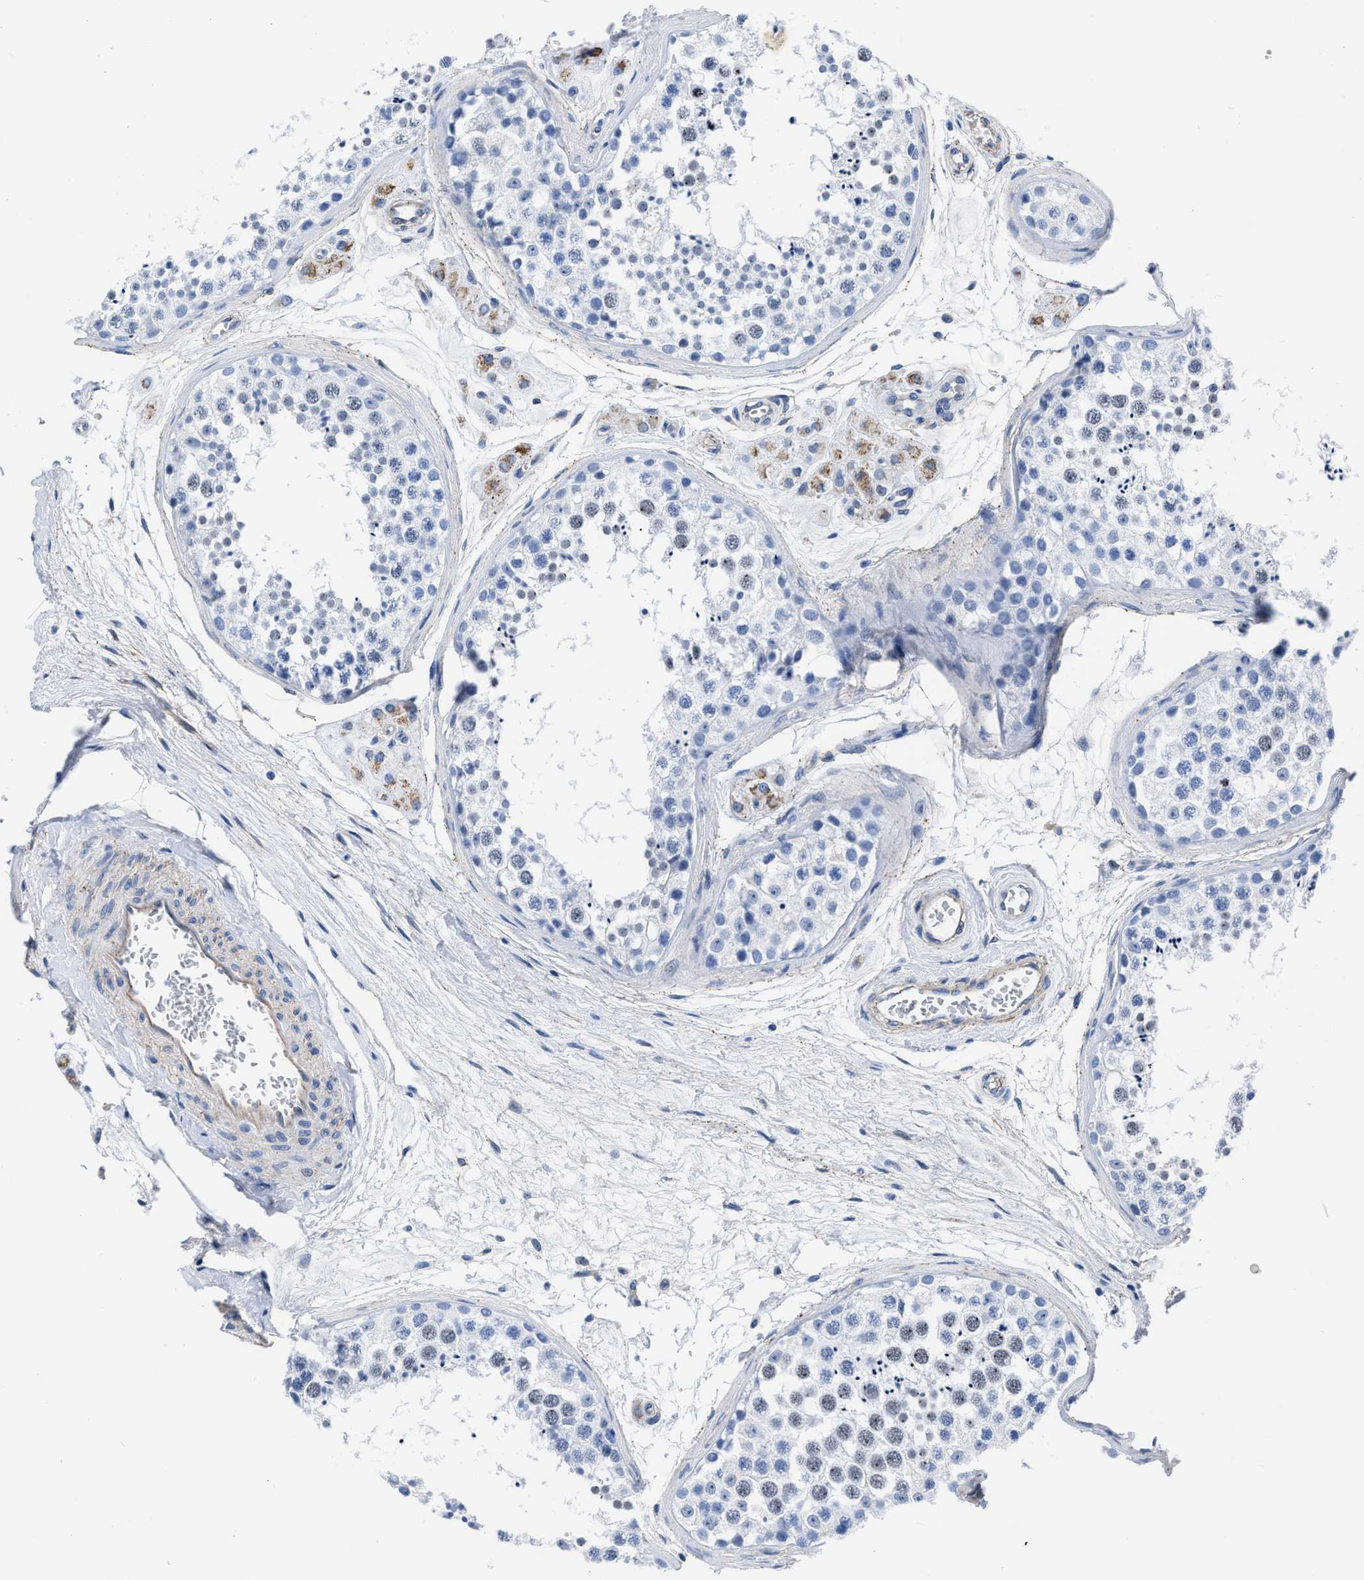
{"staining": {"intensity": "negative", "quantity": "none", "location": "none"}, "tissue": "testis", "cell_type": "Cells in seminiferous ducts", "image_type": "normal", "snomed": [{"axis": "morphology", "description": "Normal tissue, NOS"}, {"axis": "topography", "description": "Testis"}], "caption": "Cells in seminiferous ducts are negative for brown protein staining in normal testis. Brightfield microscopy of IHC stained with DAB (3,3'-diaminobenzidine) (brown) and hematoxylin (blue), captured at high magnification.", "gene": "KCNMB3", "patient": {"sex": "male", "age": 56}}